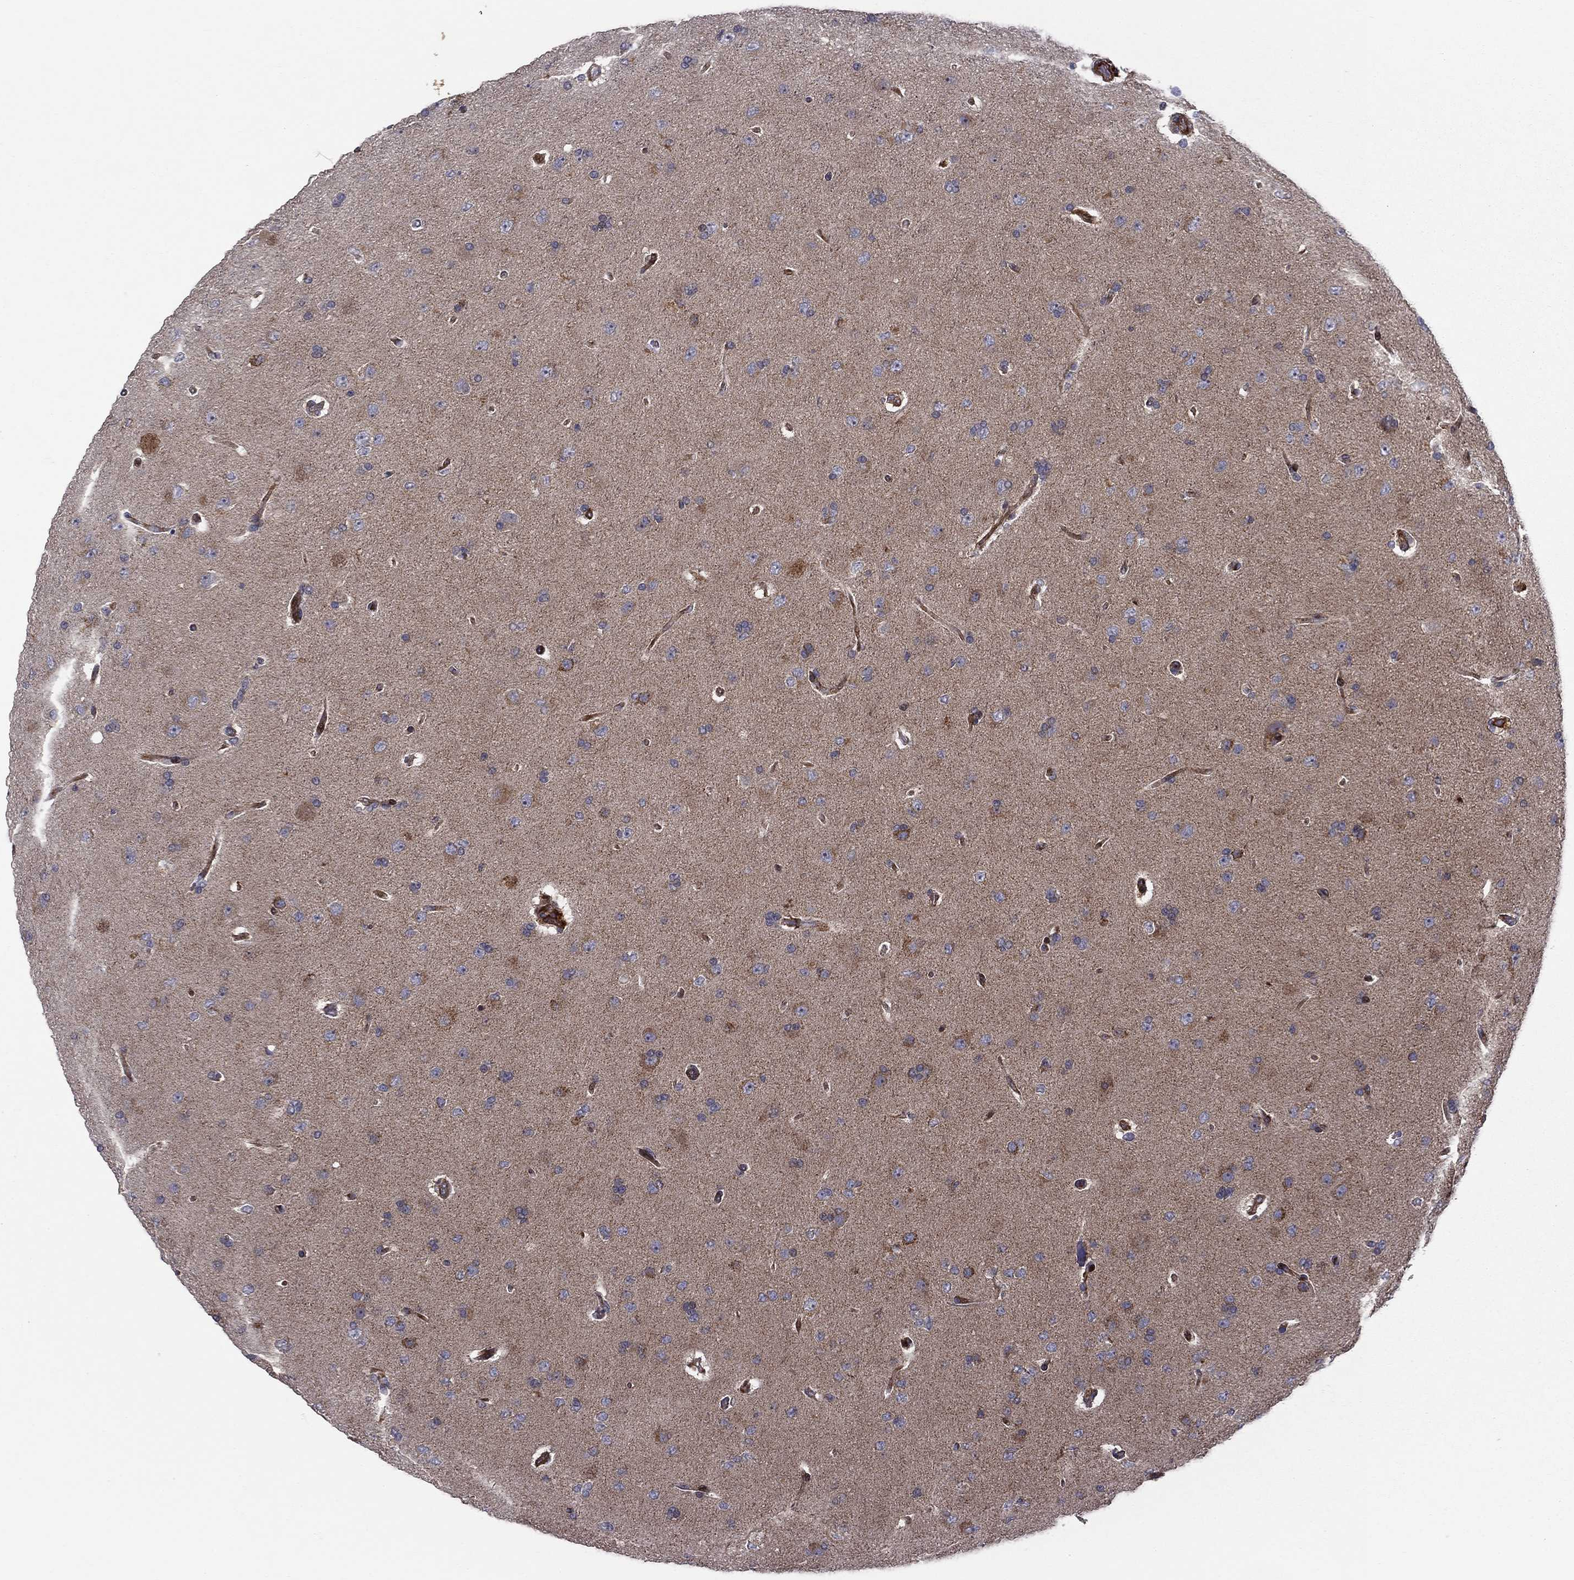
{"staining": {"intensity": "moderate", "quantity": "<25%", "location": "cytoplasmic/membranous"}, "tissue": "glioma", "cell_type": "Tumor cells", "image_type": "cancer", "snomed": [{"axis": "morphology", "description": "Glioma, malignant, NOS"}, {"axis": "topography", "description": "Cerebral cortex"}], "caption": "Immunohistochemistry (IHC) (DAB (3,3'-diaminobenzidine)) staining of malignant glioma reveals moderate cytoplasmic/membranous protein staining in approximately <25% of tumor cells.", "gene": "MIOS", "patient": {"sex": "male", "age": 58}}